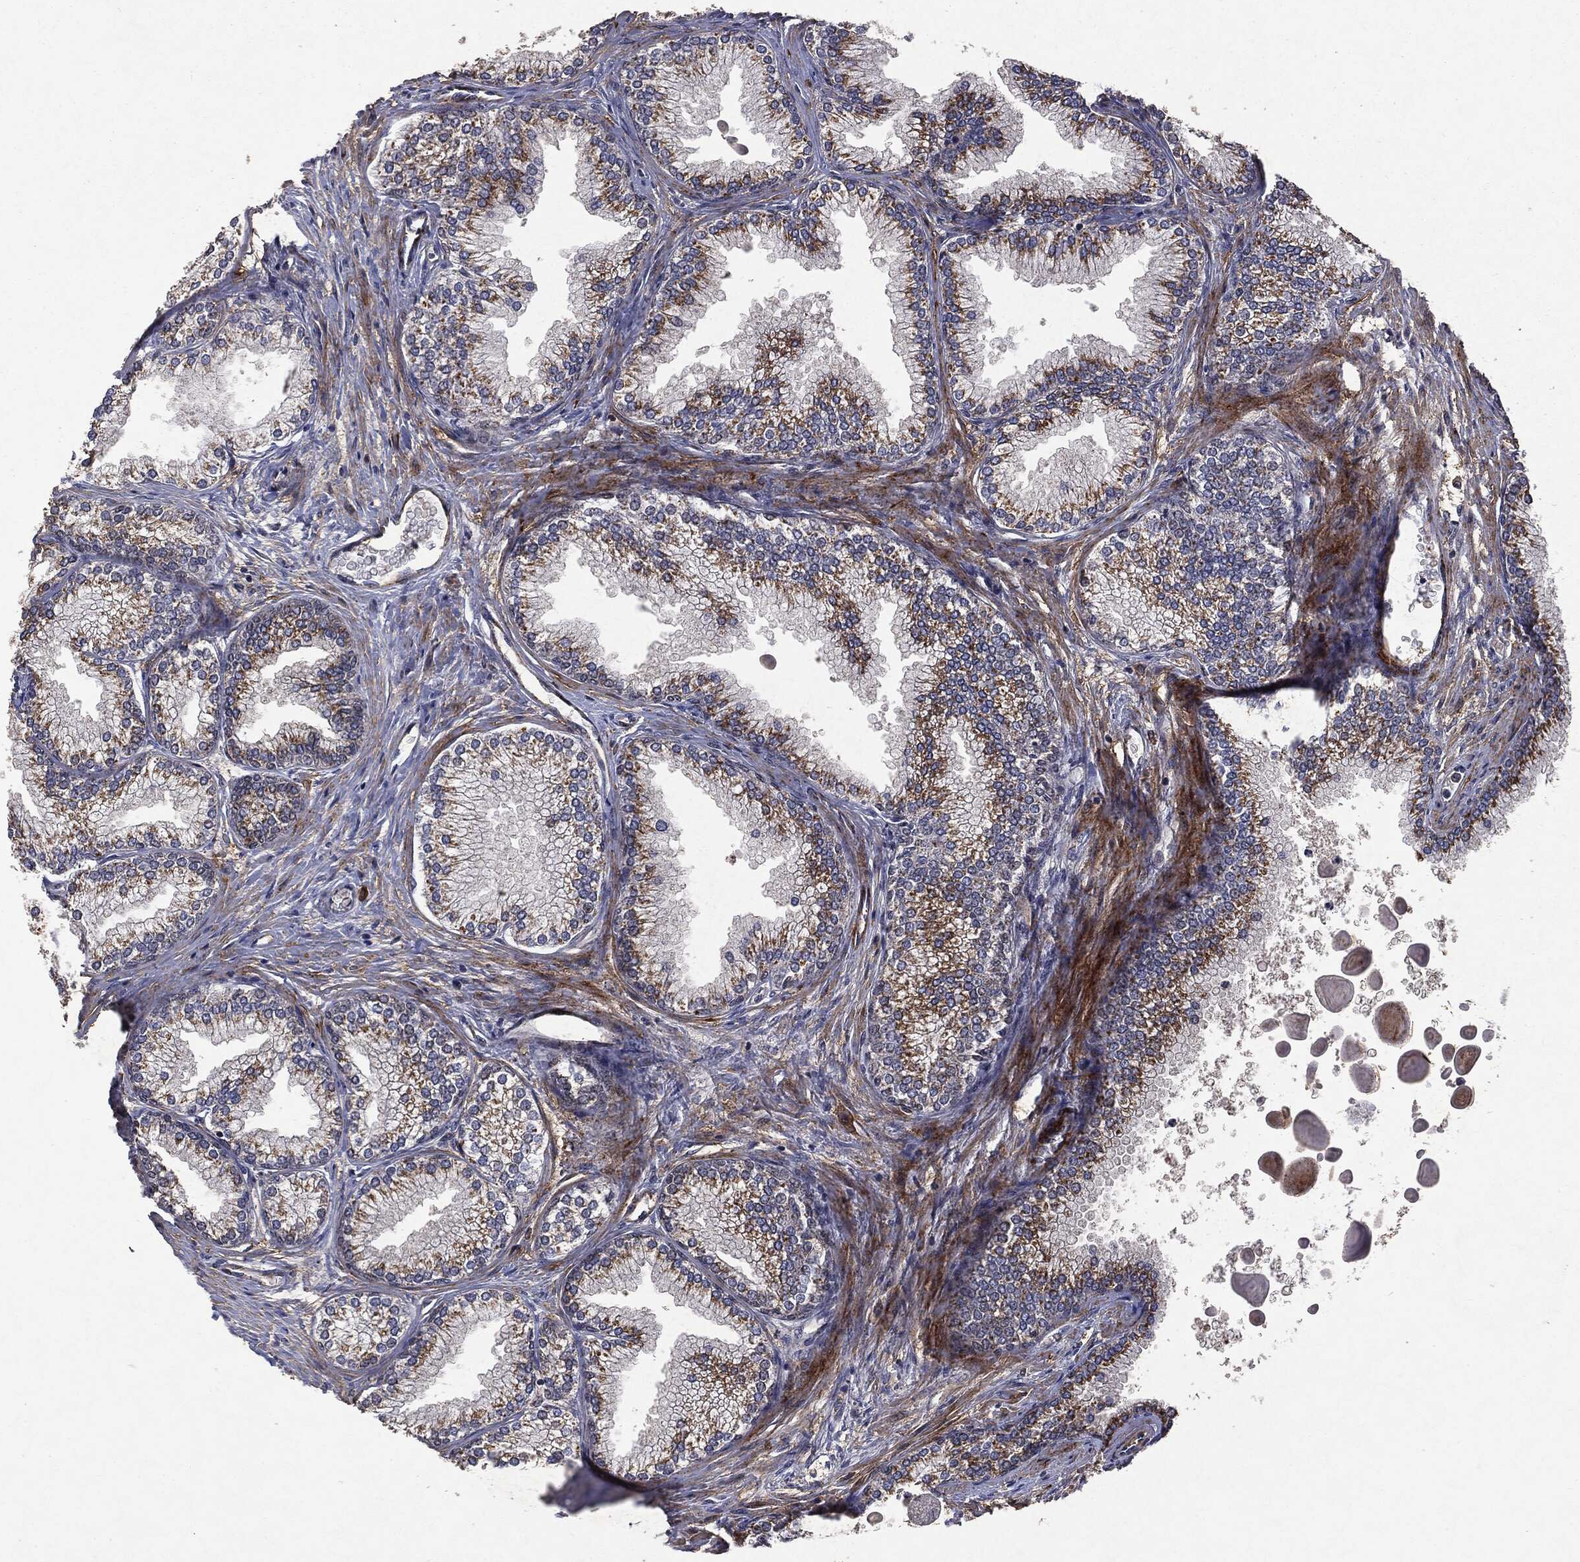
{"staining": {"intensity": "moderate", "quantity": "25%-75%", "location": "cytoplasmic/membranous"}, "tissue": "prostate", "cell_type": "Glandular cells", "image_type": "normal", "snomed": [{"axis": "morphology", "description": "Normal tissue, NOS"}, {"axis": "topography", "description": "Prostate"}], "caption": "Normal prostate displays moderate cytoplasmic/membranous positivity in approximately 25%-75% of glandular cells, visualized by immunohistochemistry.", "gene": "PTEN", "patient": {"sex": "male", "age": 72}}